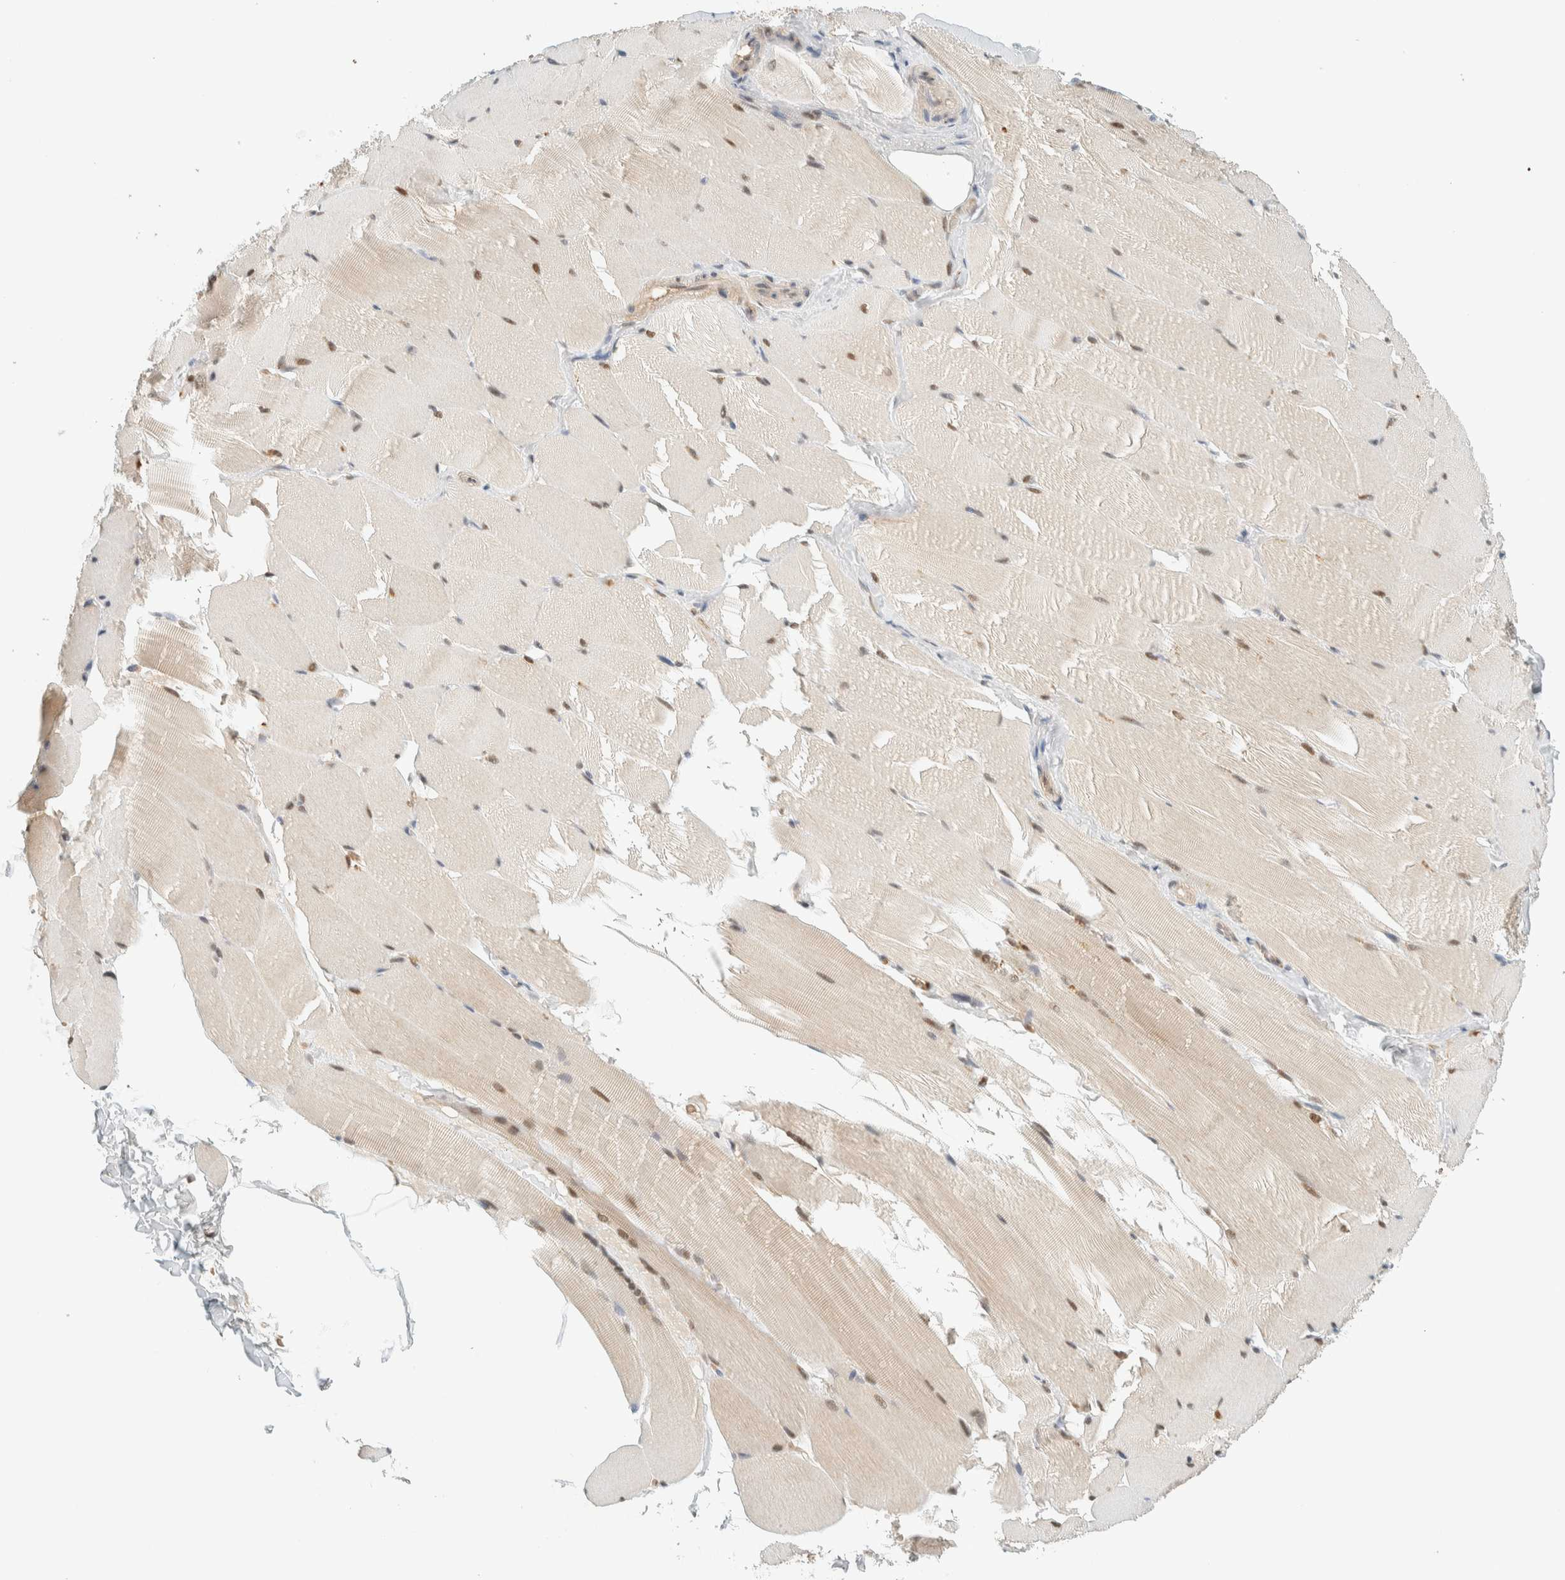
{"staining": {"intensity": "weak", "quantity": ">75%", "location": "cytoplasmic/membranous,nuclear"}, "tissue": "skeletal muscle", "cell_type": "Myocytes", "image_type": "normal", "snomed": [{"axis": "morphology", "description": "Normal tissue, NOS"}, {"axis": "topography", "description": "Skin"}, {"axis": "topography", "description": "Skeletal muscle"}], "caption": "The immunohistochemical stain shows weak cytoplasmic/membranous,nuclear staining in myocytes of benign skeletal muscle.", "gene": "TSTD2", "patient": {"sex": "male", "age": 83}}